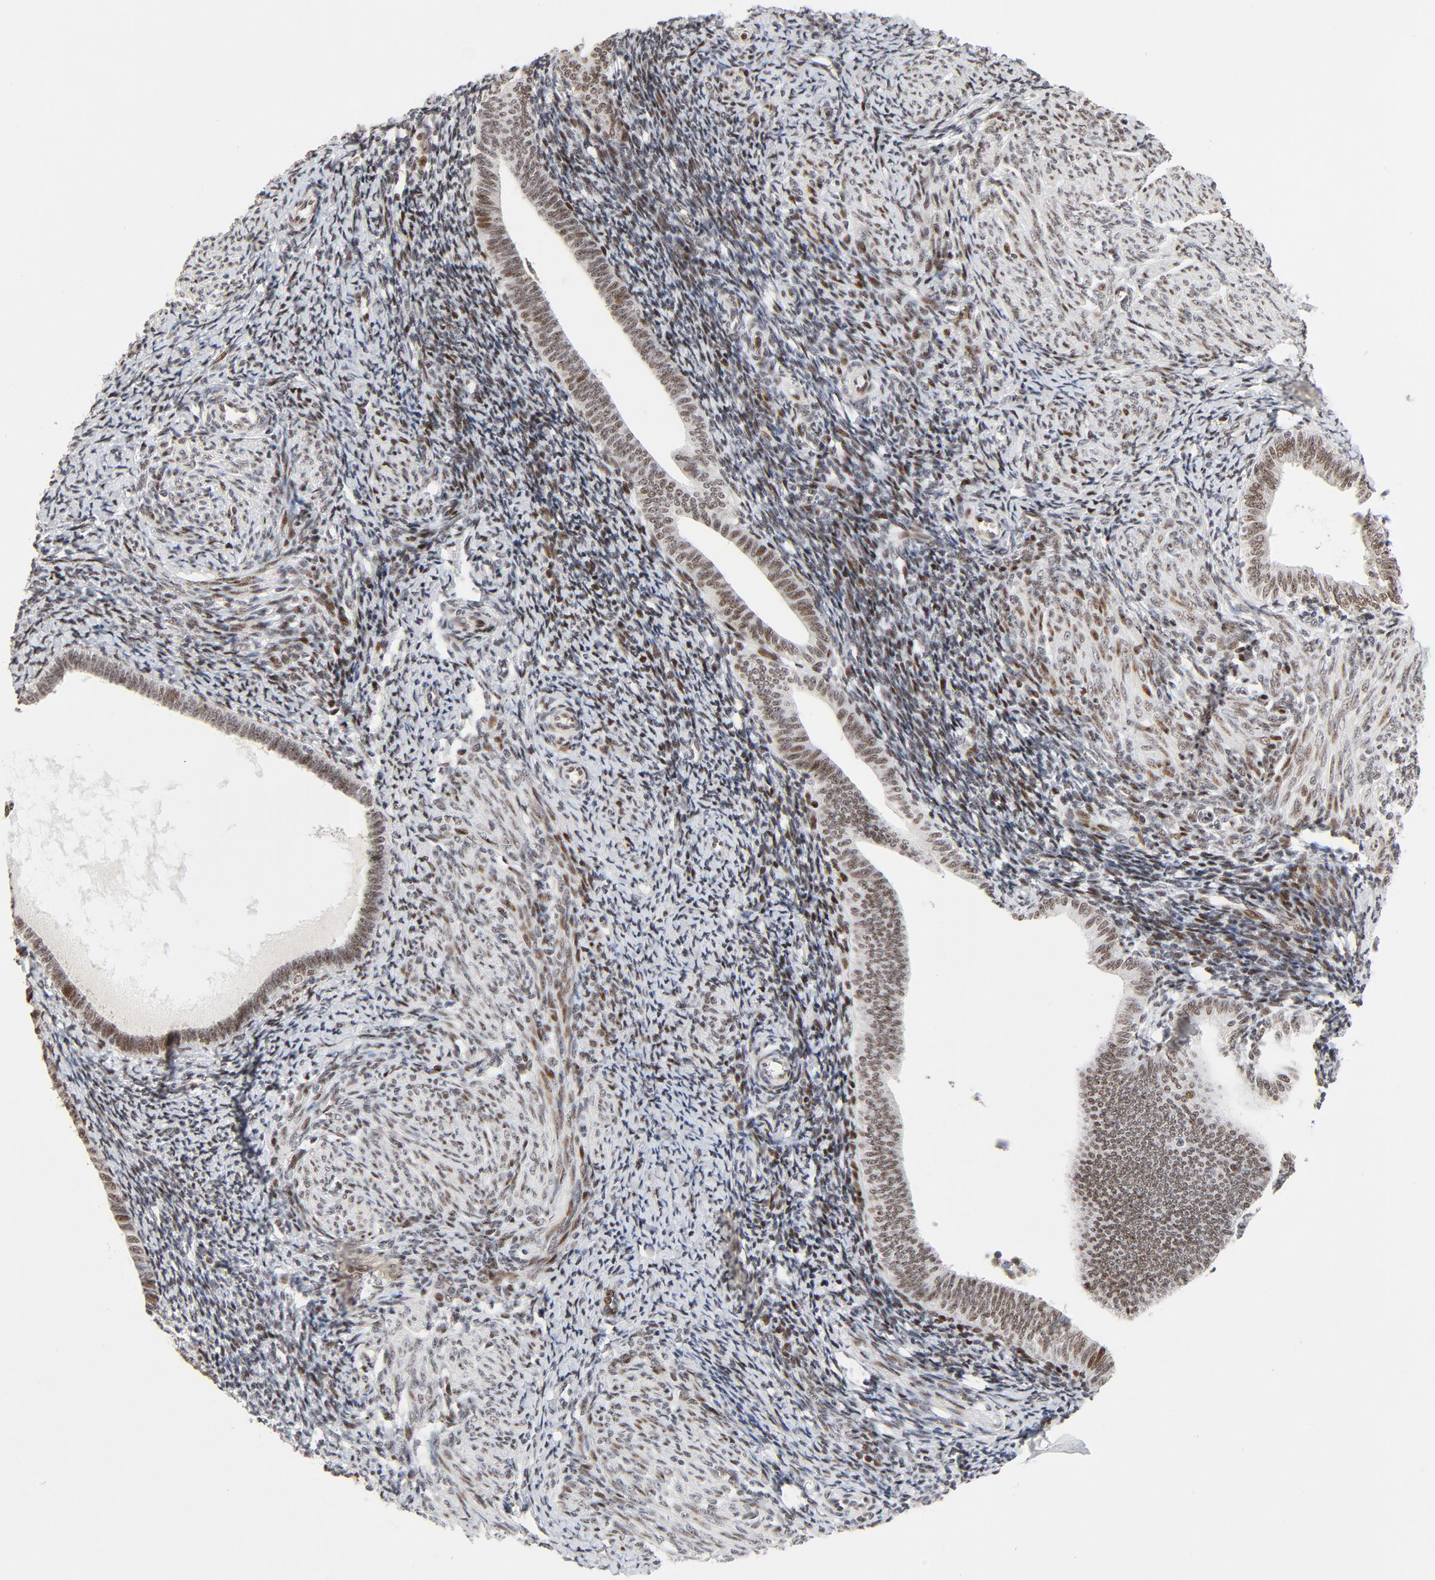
{"staining": {"intensity": "moderate", "quantity": ">75%", "location": "nuclear"}, "tissue": "endometrium", "cell_type": "Cells in endometrial stroma", "image_type": "normal", "snomed": [{"axis": "morphology", "description": "Normal tissue, NOS"}, {"axis": "topography", "description": "Endometrium"}], "caption": "Immunohistochemical staining of unremarkable human endometrium demonstrates medium levels of moderate nuclear staining in about >75% of cells in endometrial stroma. (Stains: DAB (3,3'-diaminobenzidine) in brown, nuclei in blue, Microscopy: brightfield microscopy at high magnification).", "gene": "GTF2I", "patient": {"sex": "female", "age": 57}}